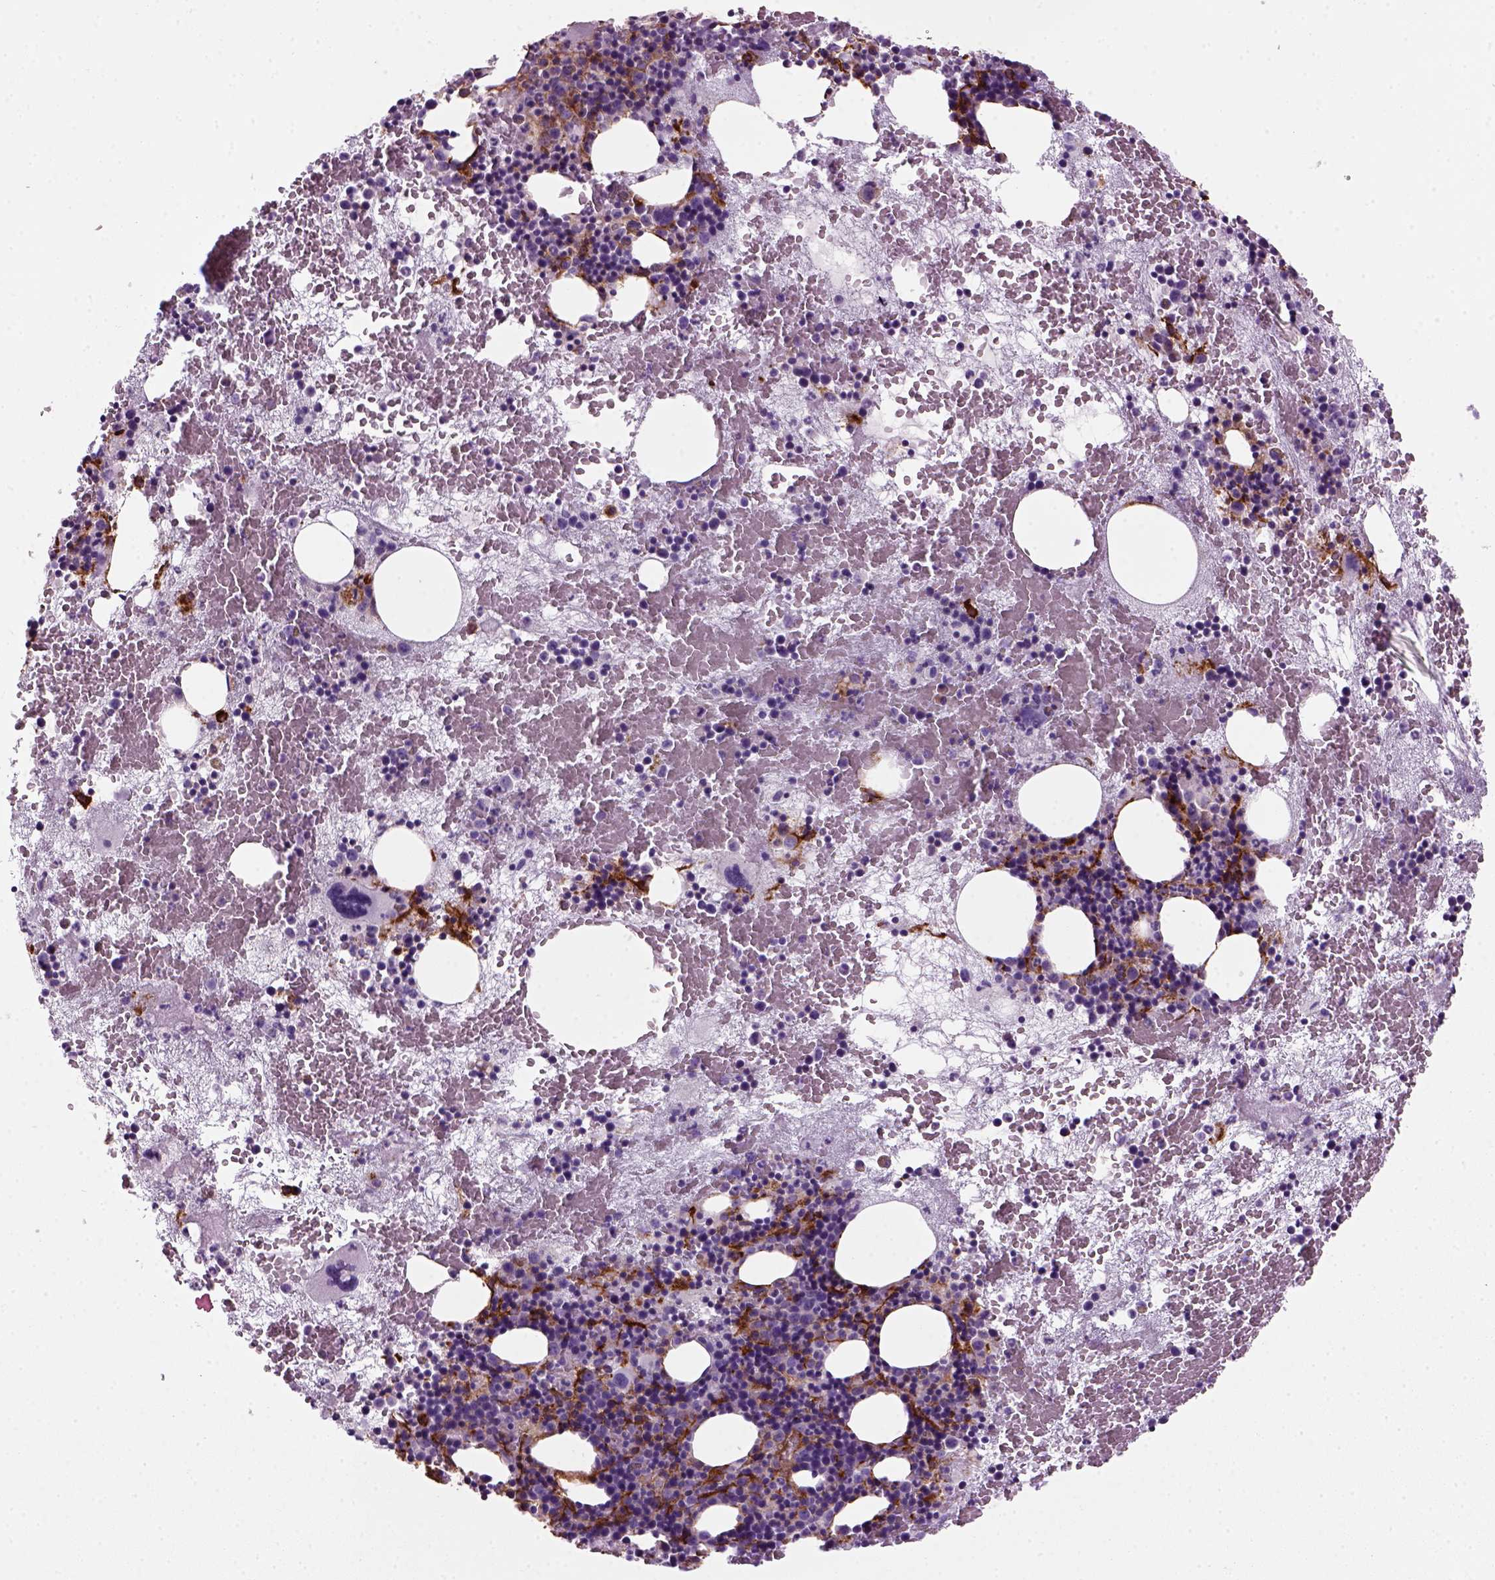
{"staining": {"intensity": "negative", "quantity": "none", "location": "none"}, "tissue": "bone marrow", "cell_type": "Hematopoietic cells", "image_type": "normal", "snomed": [{"axis": "morphology", "description": "Normal tissue, NOS"}, {"axis": "topography", "description": "Bone marrow"}], "caption": "Human bone marrow stained for a protein using immunohistochemistry (IHC) demonstrates no positivity in hematopoietic cells.", "gene": "MARCKS", "patient": {"sex": "male", "age": 79}}